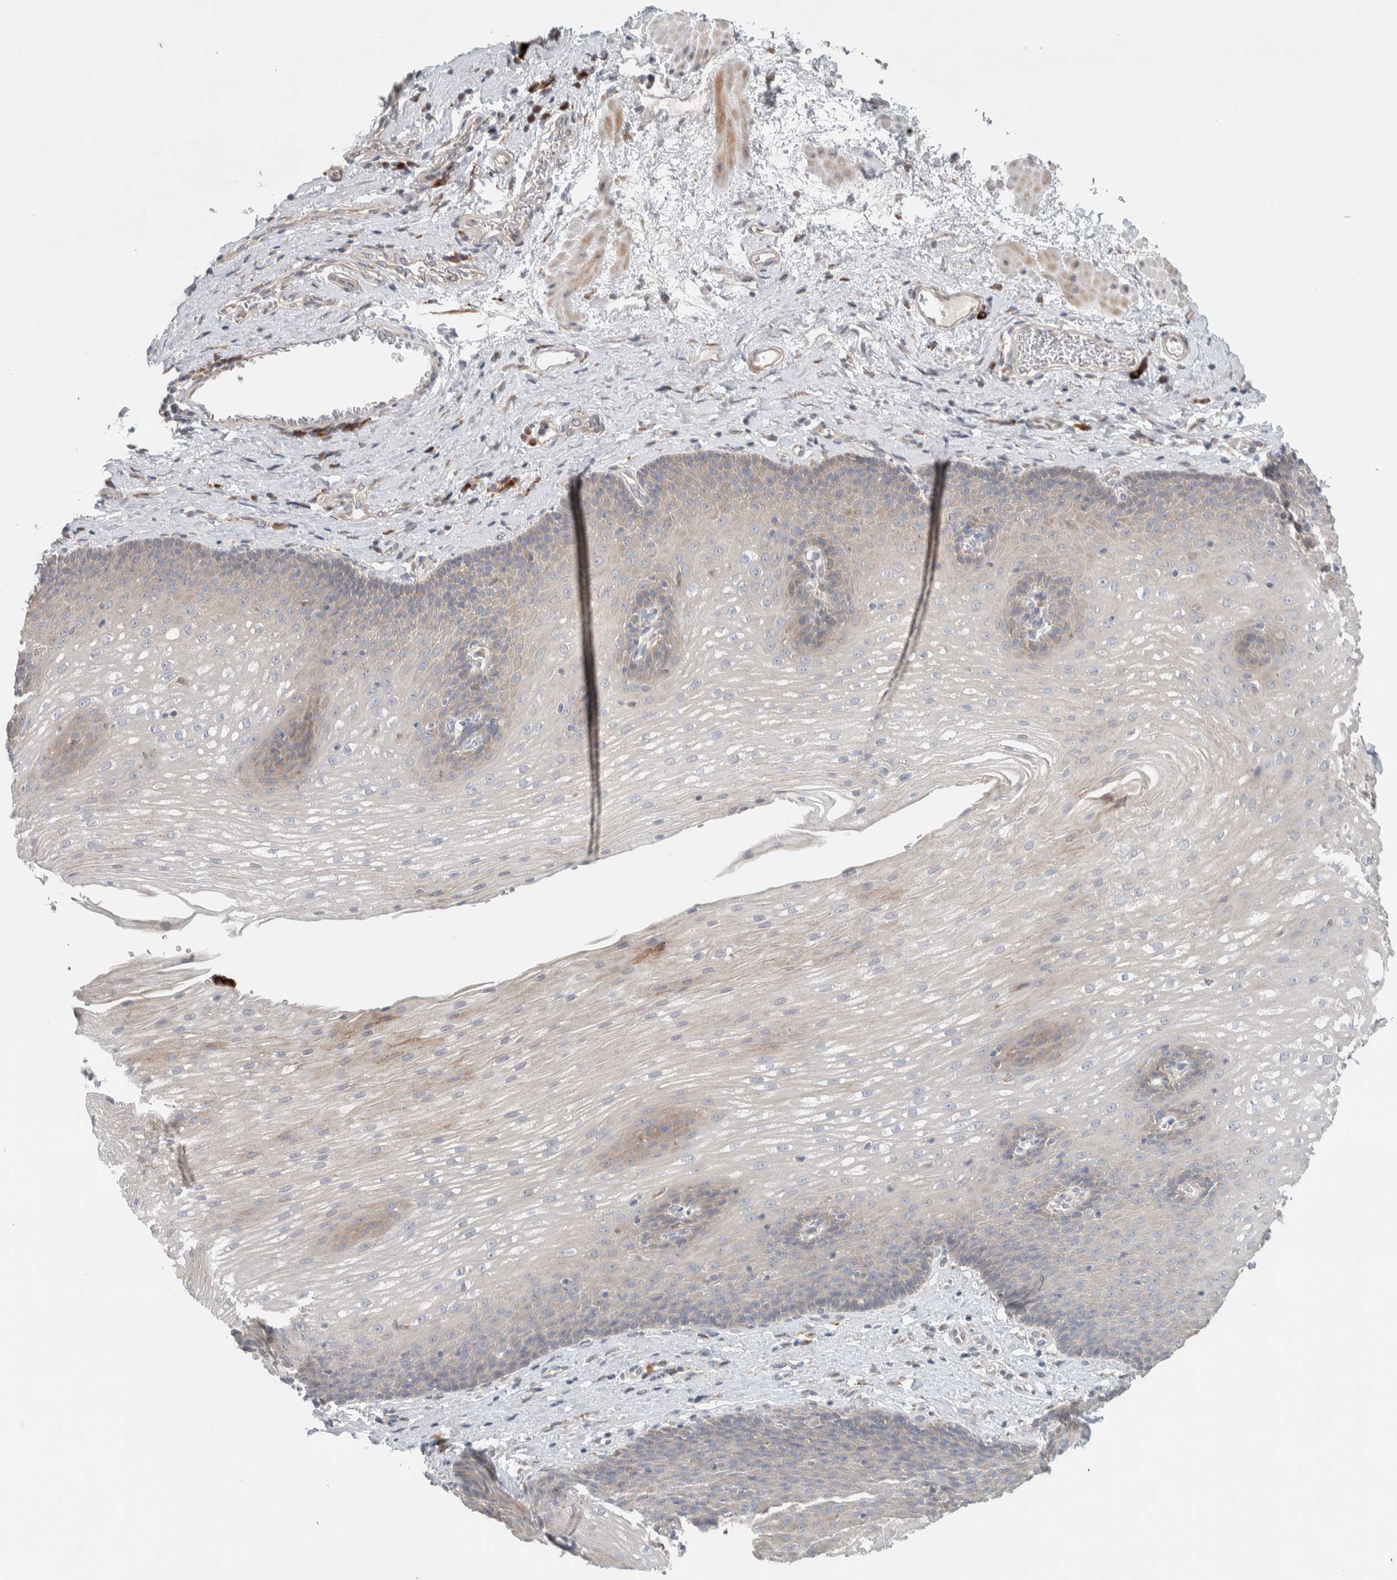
{"staining": {"intensity": "weak", "quantity": "<25%", "location": "cytoplasmic/membranous"}, "tissue": "esophagus", "cell_type": "Squamous epithelial cells", "image_type": "normal", "snomed": [{"axis": "morphology", "description": "Normal tissue, NOS"}, {"axis": "topography", "description": "Esophagus"}], "caption": "Immunohistochemical staining of unremarkable esophagus exhibits no significant staining in squamous epithelial cells.", "gene": "ADCY8", "patient": {"sex": "male", "age": 48}}